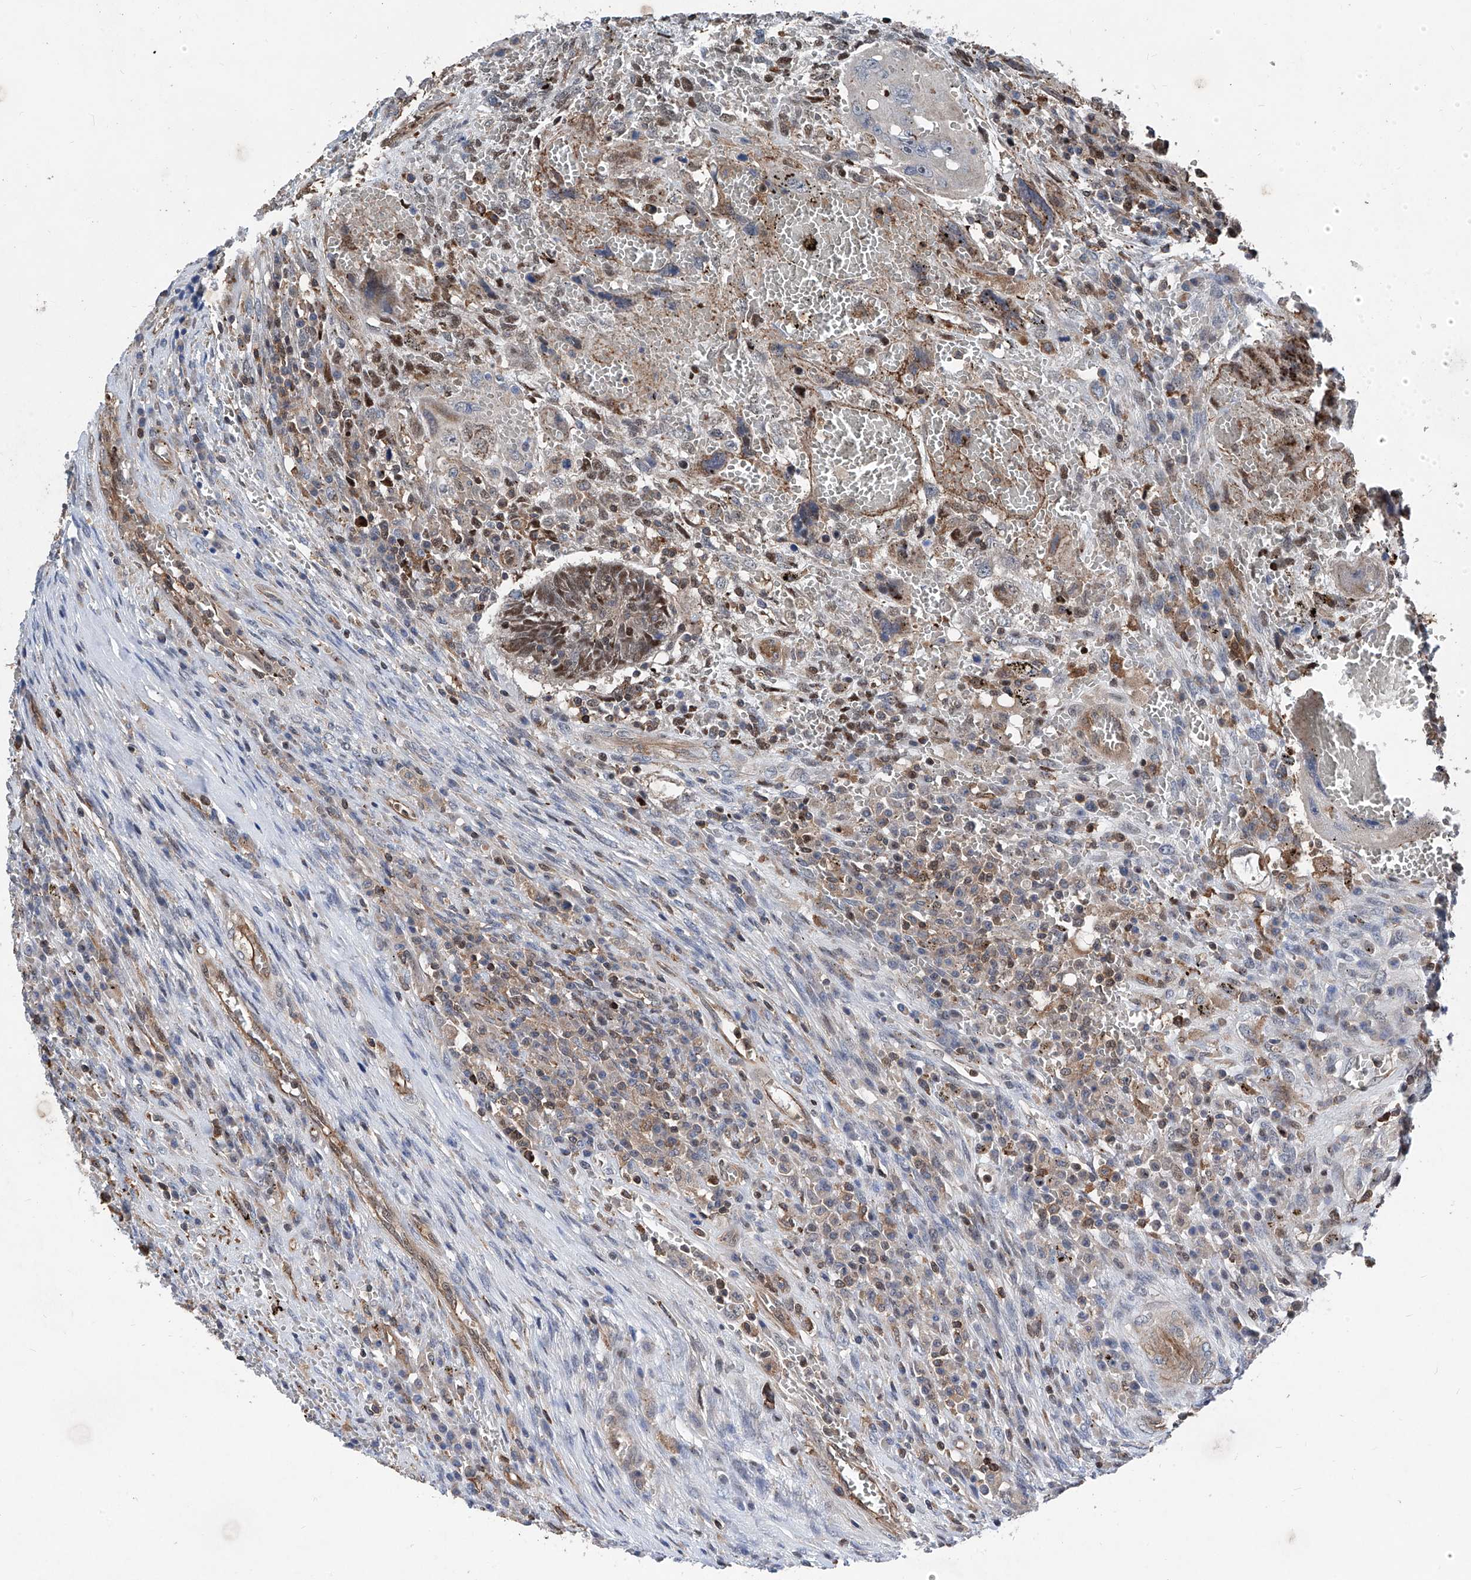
{"staining": {"intensity": "weak", "quantity": "25%-75%", "location": "cytoplasmic/membranous,nuclear"}, "tissue": "testis cancer", "cell_type": "Tumor cells", "image_type": "cancer", "snomed": [{"axis": "morphology", "description": "Carcinoma, Embryonal, NOS"}, {"axis": "topography", "description": "Testis"}], "caption": "This is a histology image of immunohistochemistry (IHC) staining of testis embryonal carcinoma, which shows weak expression in the cytoplasmic/membranous and nuclear of tumor cells.", "gene": "NT5C3A", "patient": {"sex": "male", "age": 26}}